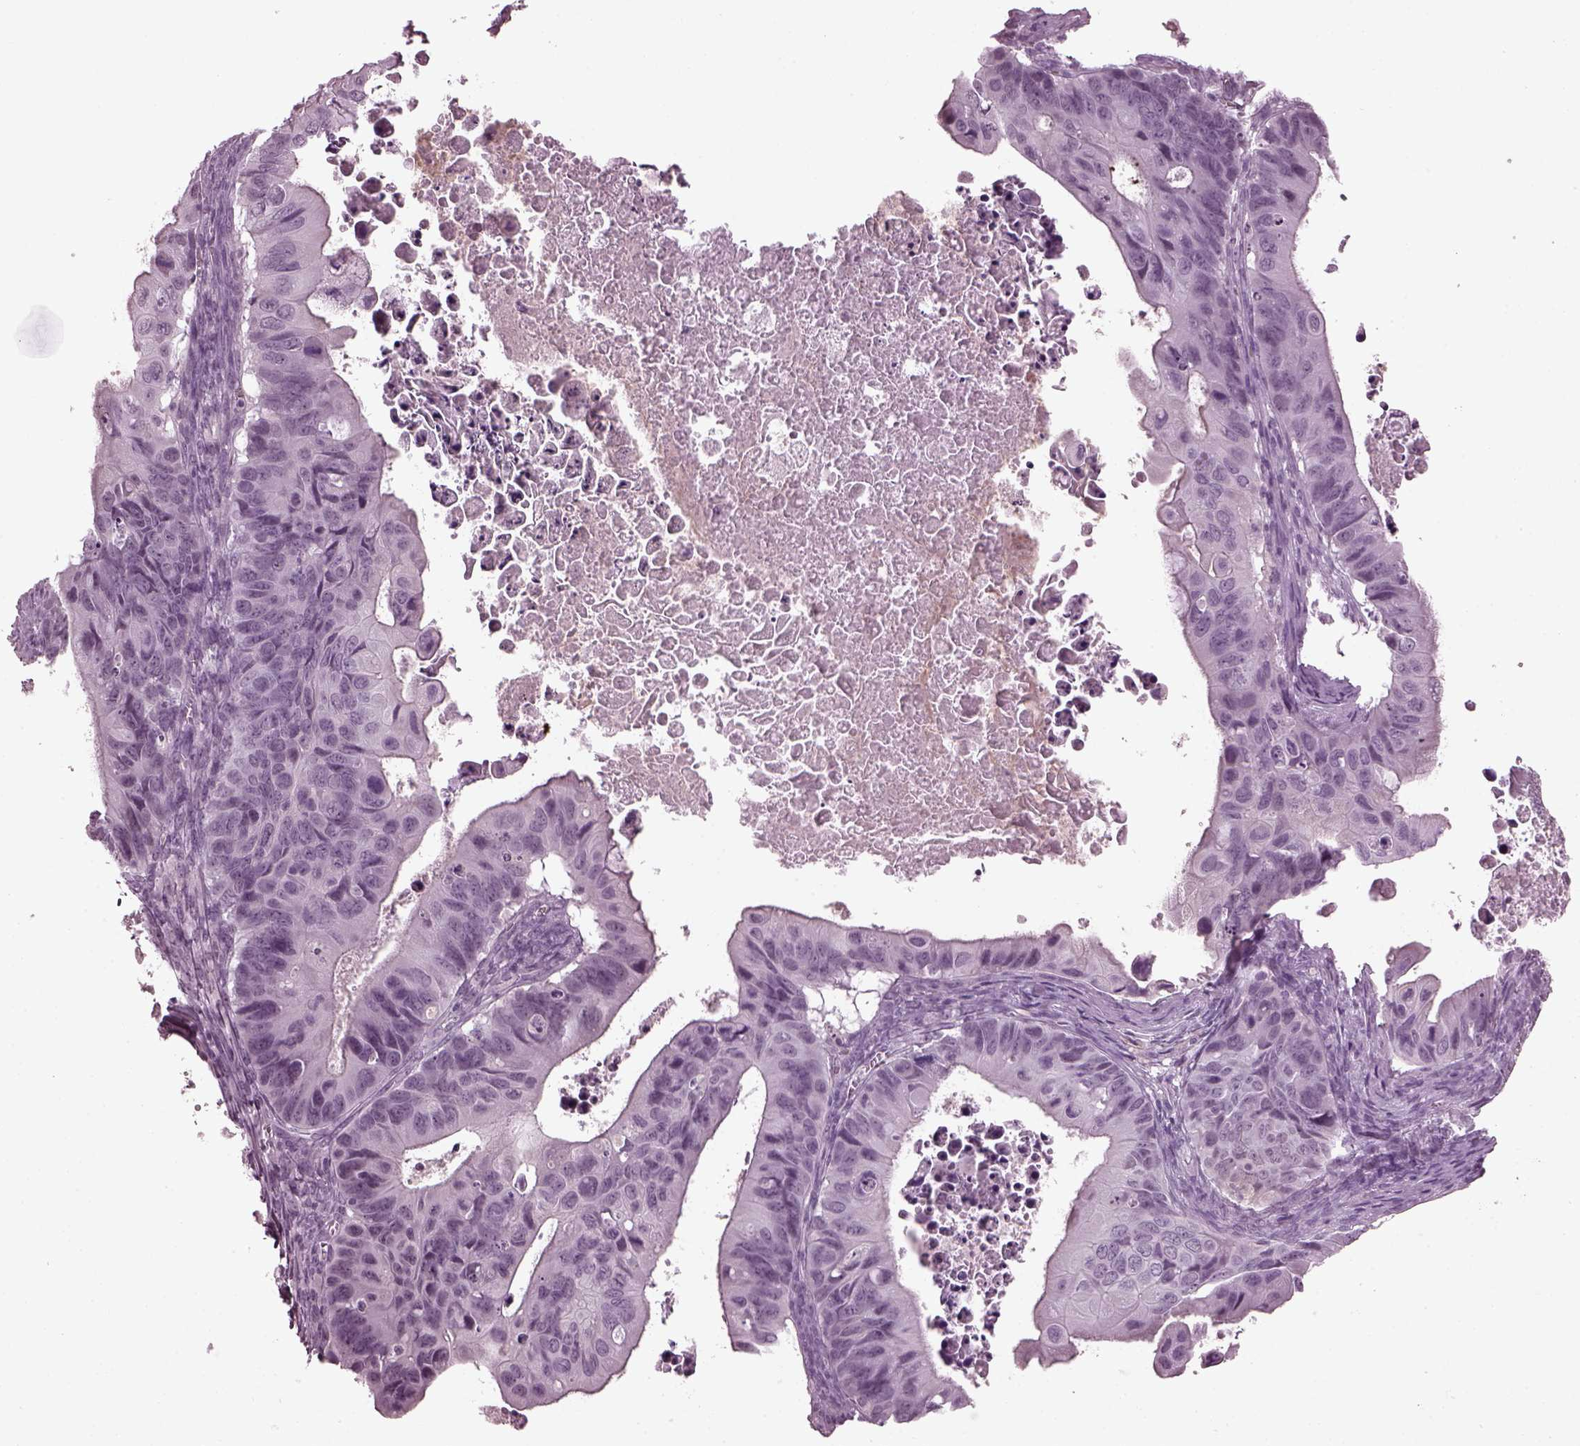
{"staining": {"intensity": "negative", "quantity": "none", "location": "none"}, "tissue": "ovarian cancer", "cell_type": "Tumor cells", "image_type": "cancer", "snomed": [{"axis": "morphology", "description": "Cystadenocarcinoma, mucinous, NOS"}, {"axis": "topography", "description": "Ovary"}], "caption": "This is an IHC photomicrograph of ovarian cancer. There is no positivity in tumor cells.", "gene": "SLC6A17", "patient": {"sex": "female", "age": 64}}